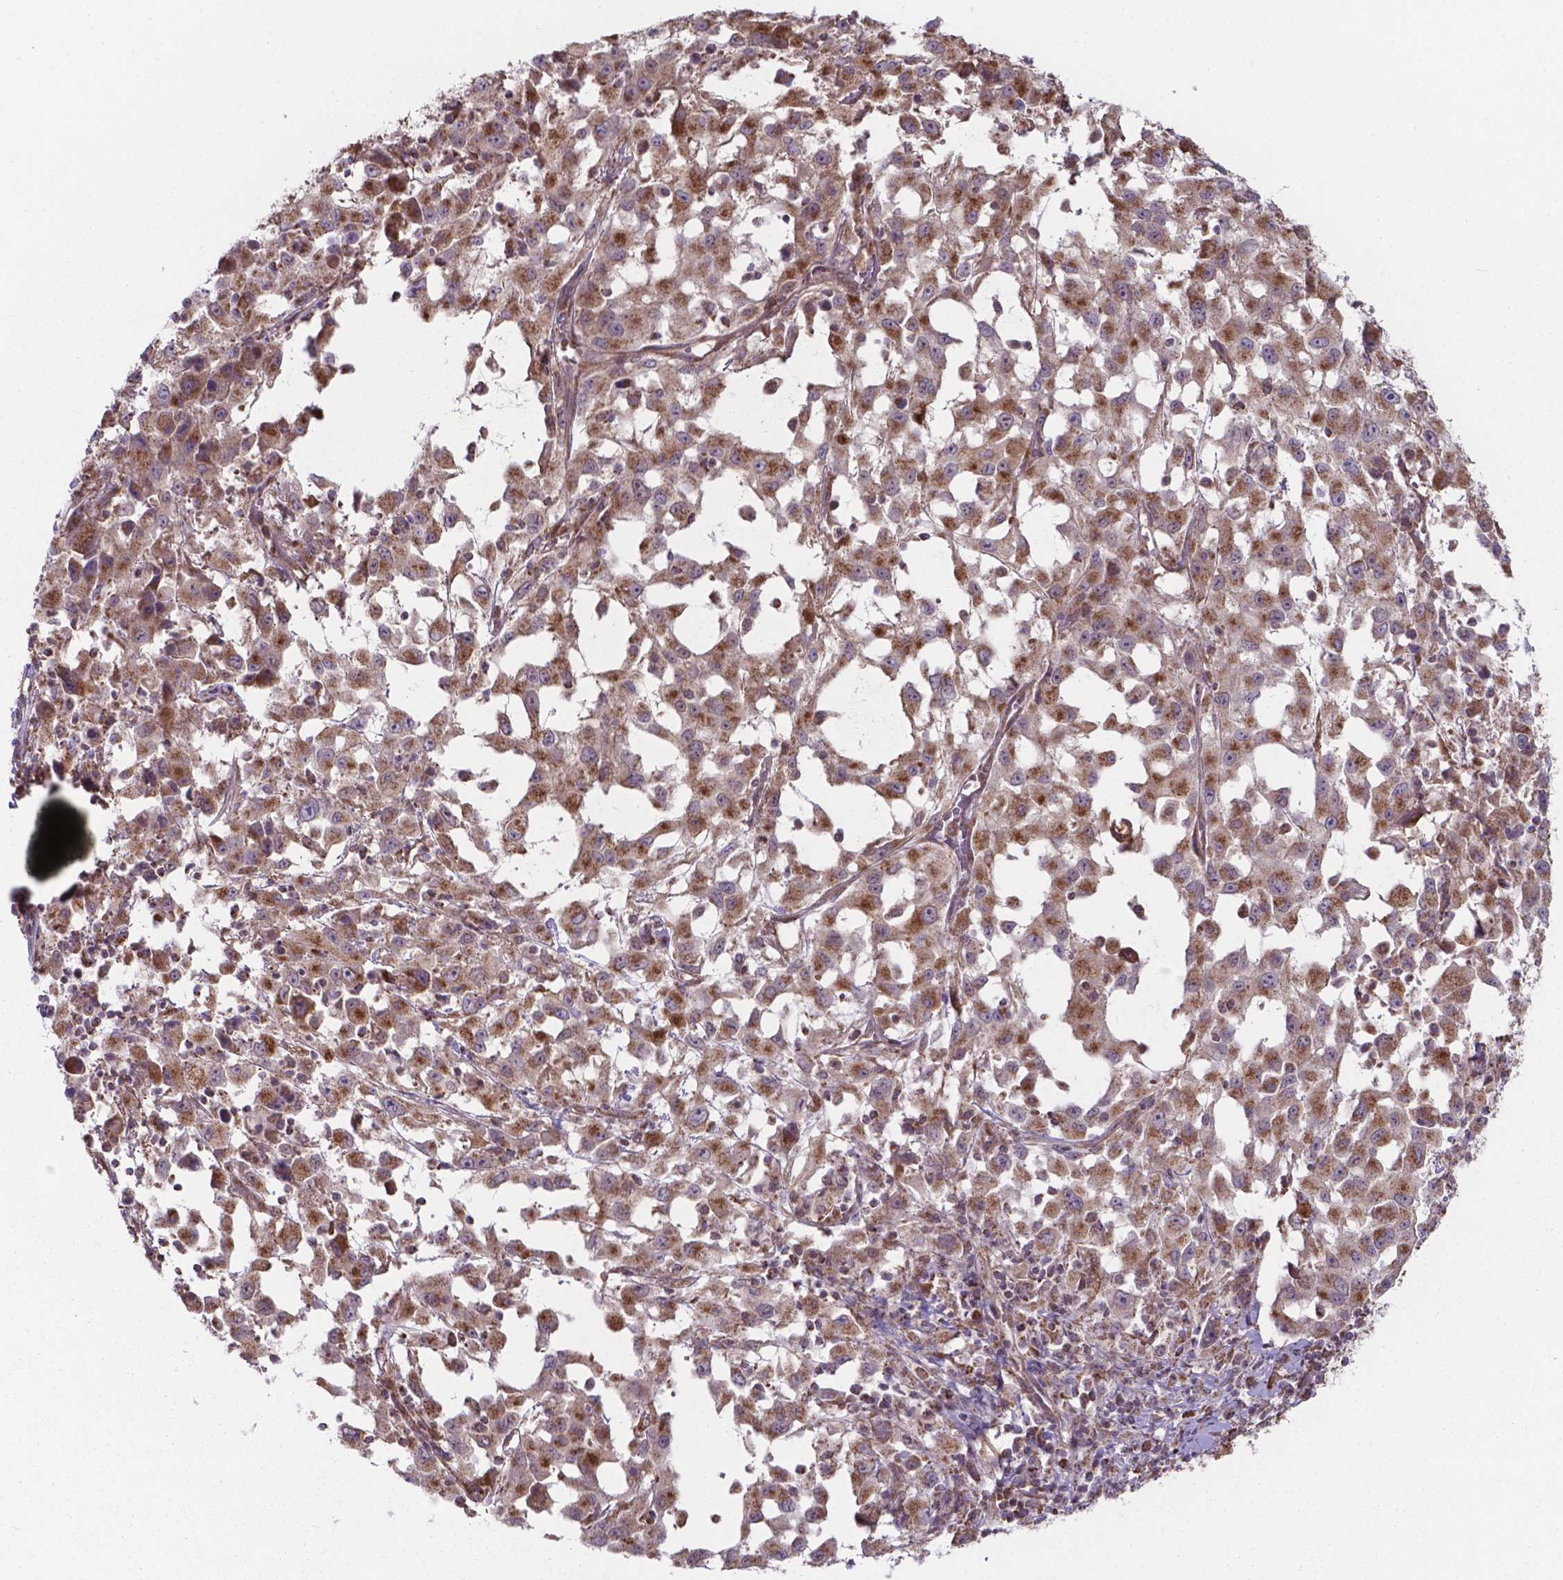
{"staining": {"intensity": "moderate", "quantity": ">75%", "location": "cytoplasmic/membranous"}, "tissue": "melanoma", "cell_type": "Tumor cells", "image_type": "cancer", "snomed": [{"axis": "morphology", "description": "Malignant melanoma, Metastatic site"}, {"axis": "topography", "description": "Soft tissue"}], "caption": "IHC image of malignant melanoma (metastatic site) stained for a protein (brown), which exhibits medium levels of moderate cytoplasmic/membranous staining in approximately >75% of tumor cells.", "gene": "FAM114A1", "patient": {"sex": "male", "age": 50}}